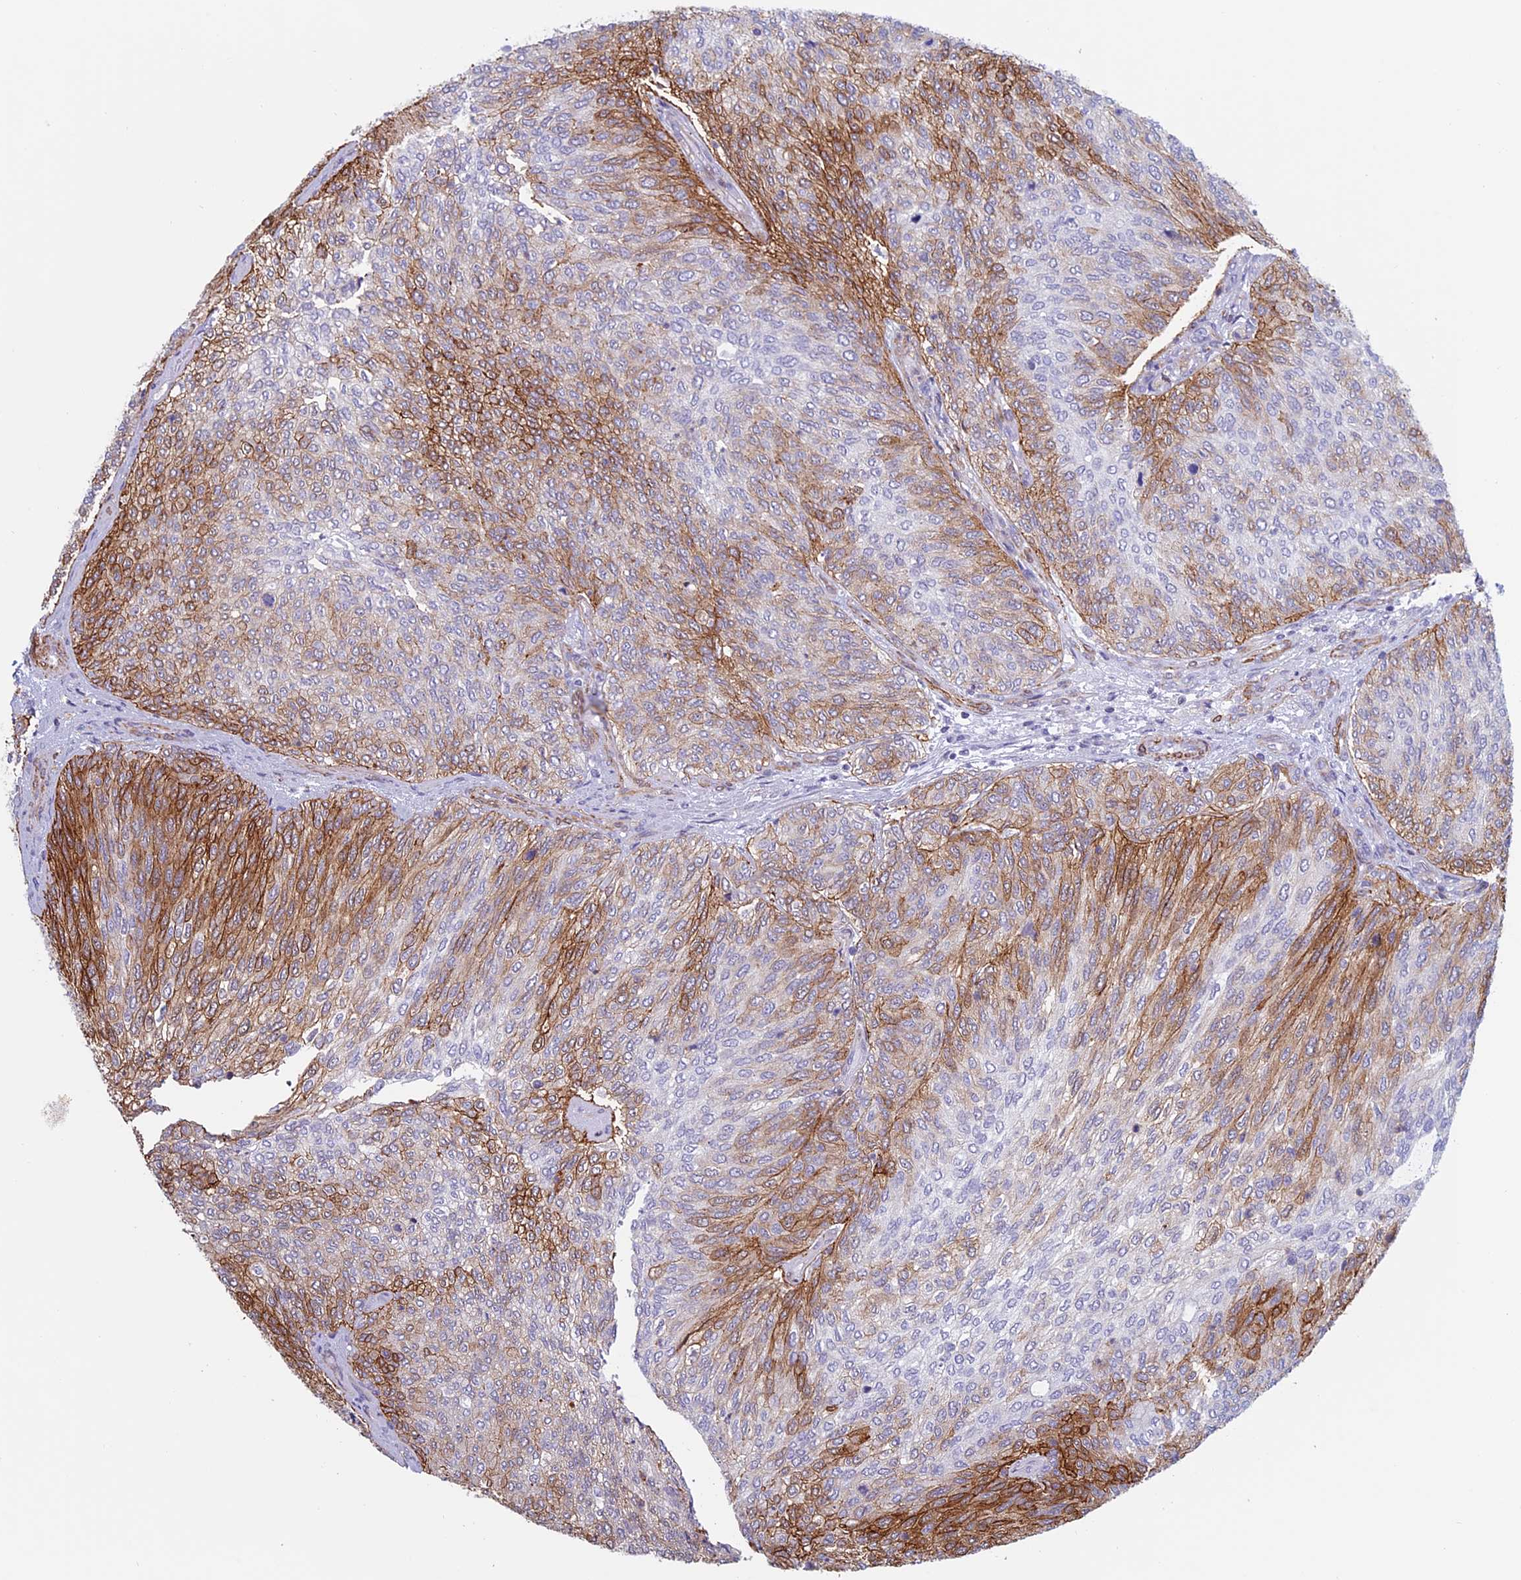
{"staining": {"intensity": "moderate", "quantity": "25%-75%", "location": "cytoplasmic/membranous"}, "tissue": "urothelial cancer", "cell_type": "Tumor cells", "image_type": "cancer", "snomed": [{"axis": "morphology", "description": "Urothelial carcinoma, Low grade"}, {"axis": "topography", "description": "Urinary bladder"}], "caption": "An image of urothelial cancer stained for a protein reveals moderate cytoplasmic/membranous brown staining in tumor cells.", "gene": "ANGPTL2", "patient": {"sex": "female", "age": 79}}